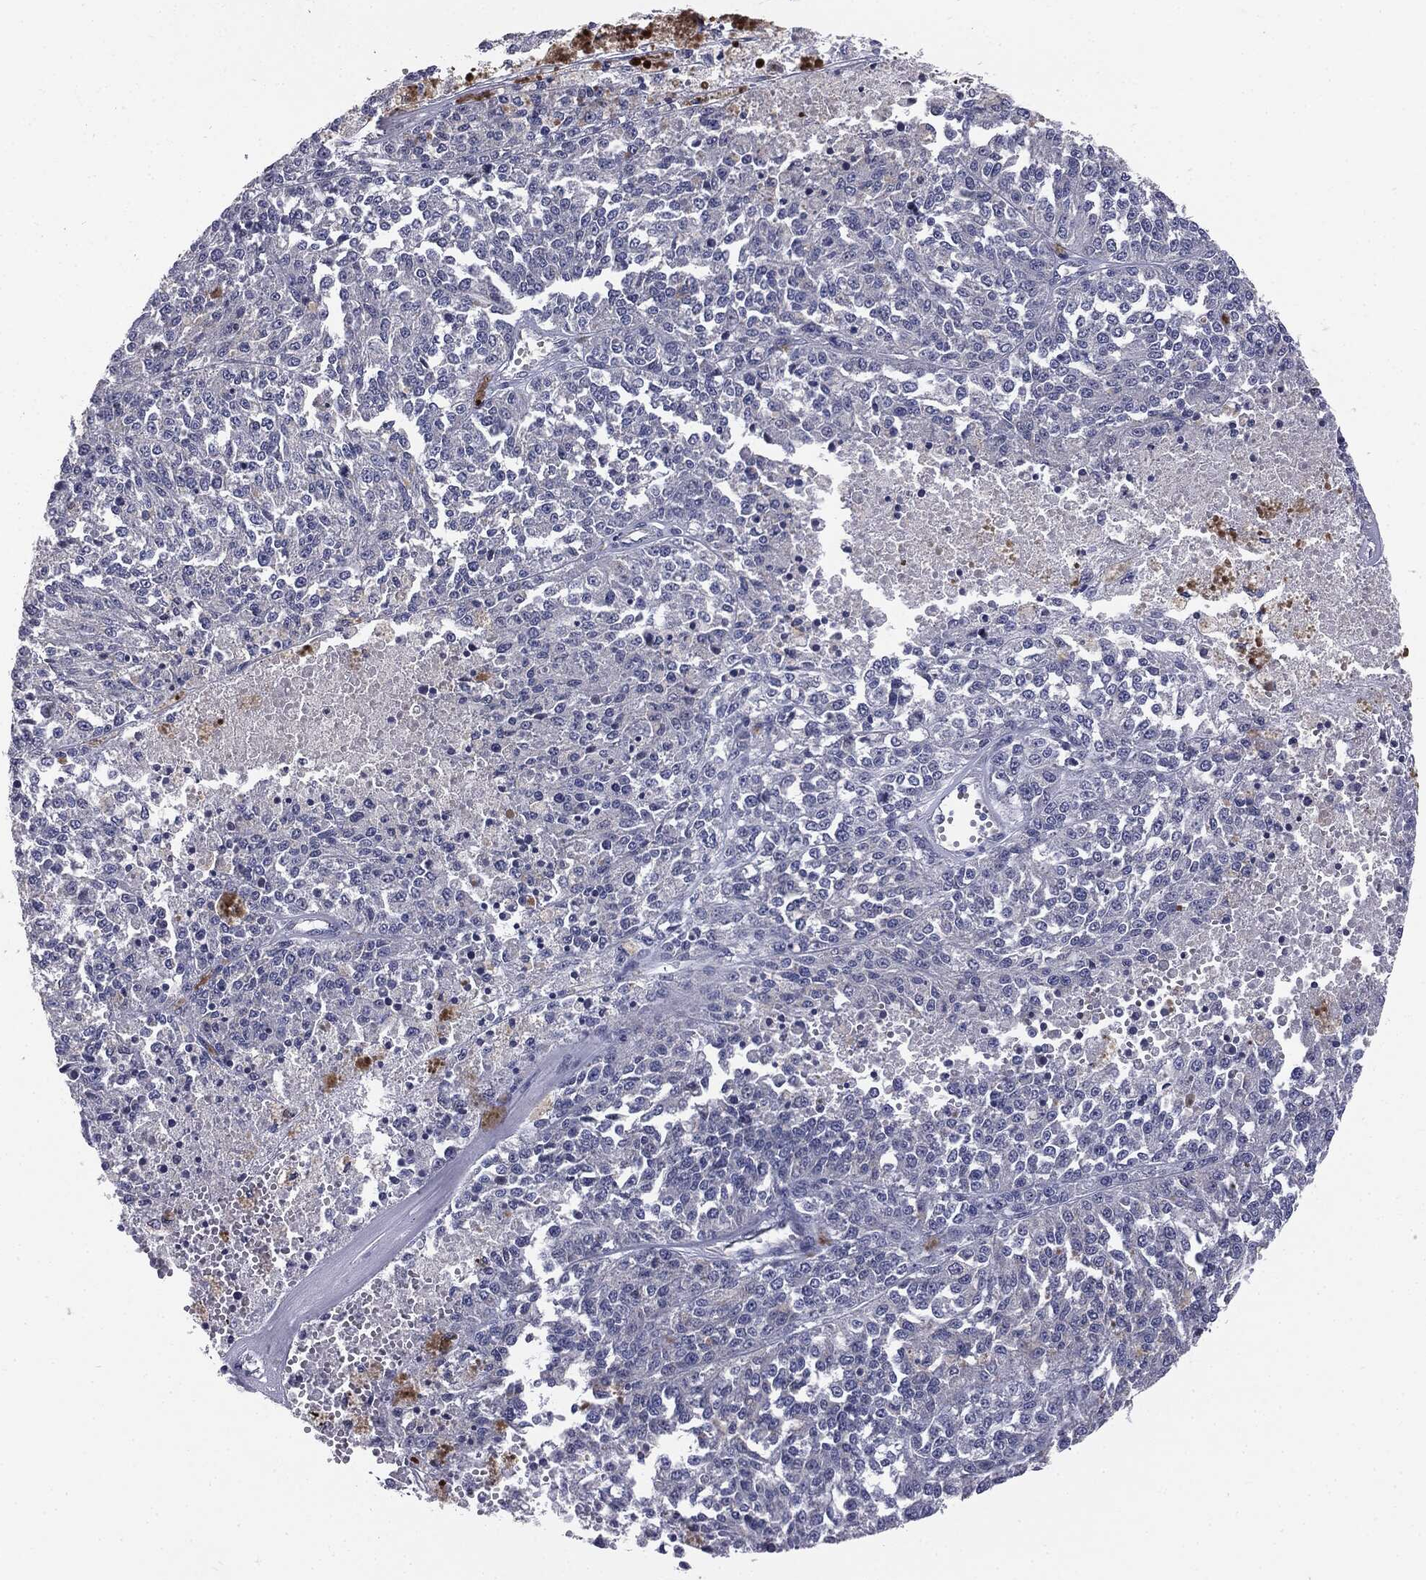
{"staining": {"intensity": "negative", "quantity": "none", "location": "none"}, "tissue": "melanoma", "cell_type": "Tumor cells", "image_type": "cancer", "snomed": [{"axis": "morphology", "description": "Malignant melanoma, Metastatic site"}, {"axis": "topography", "description": "Lymph node"}], "caption": "A micrograph of melanoma stained for a protein demonstrates no brown staining in tumor cells.", "gene": "KRT5", "patient": {"sex": "female", "age": 64}}